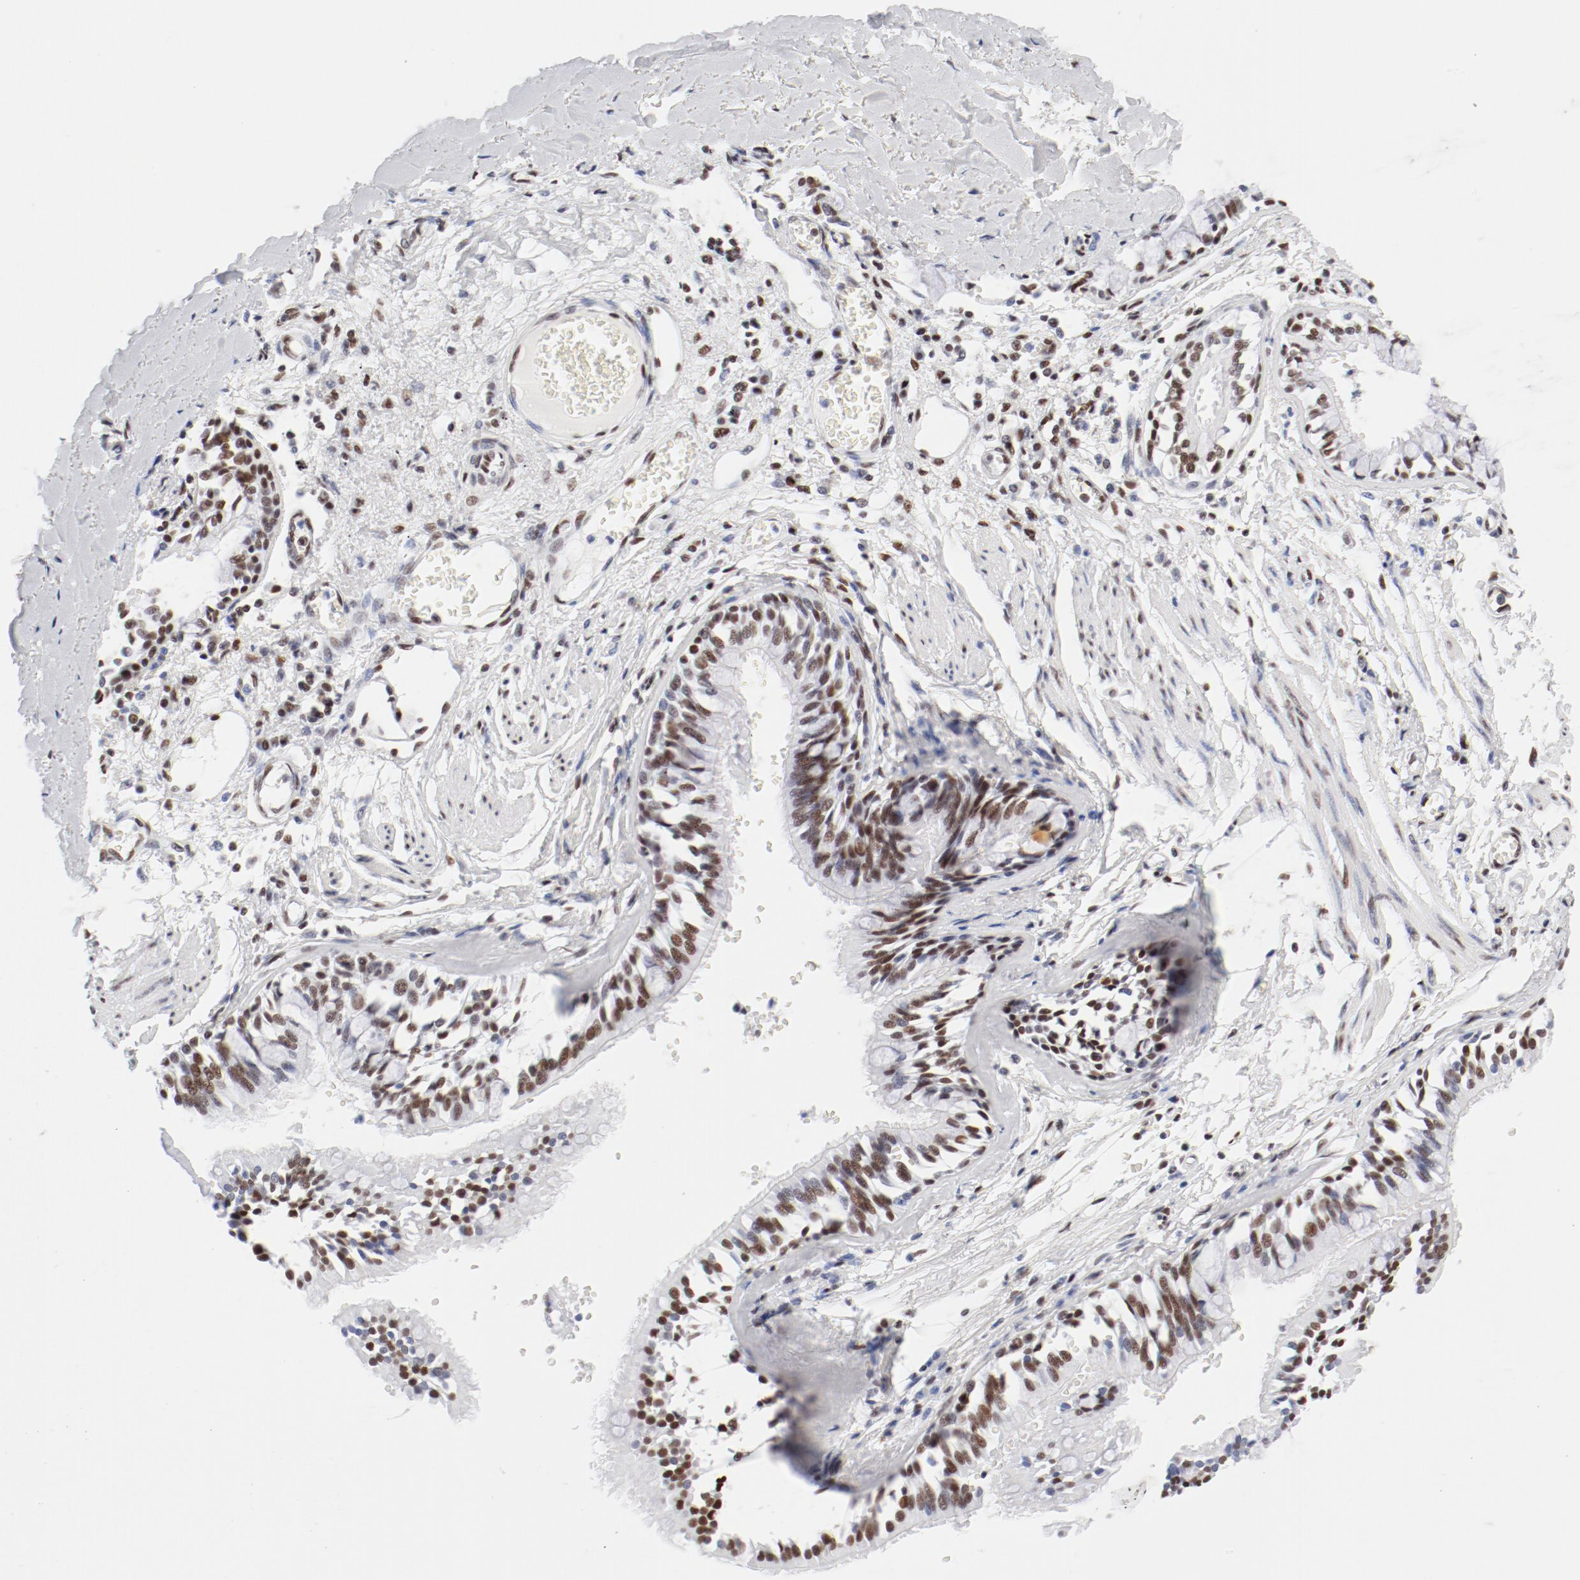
{"staining": {"intensity": "strong", "quantity": ">75%", "location": "nuclear"}, "tissue": "bronchus", "cell_type": "Respiratory epithelial cells", "image_type": "normal", "snomed": [{"axis": "morphology", "description": "Normal tissue, NOS"}, {"axis": "topography", "description": "Bronchus"}, {"axis": "topography", "description": "Lung"}], "caption": "Immunohistochemical staining of benign human bronchus demonstrates strong nuclear protein staining in approximately >75% of respiratory epithelial cells. (DAB (3,3'-diaminobenzidine) IHC with brightfield microscopy, high magnification).", "gene": "ATF2", "patient": {"sex": "female", "age": 56}}